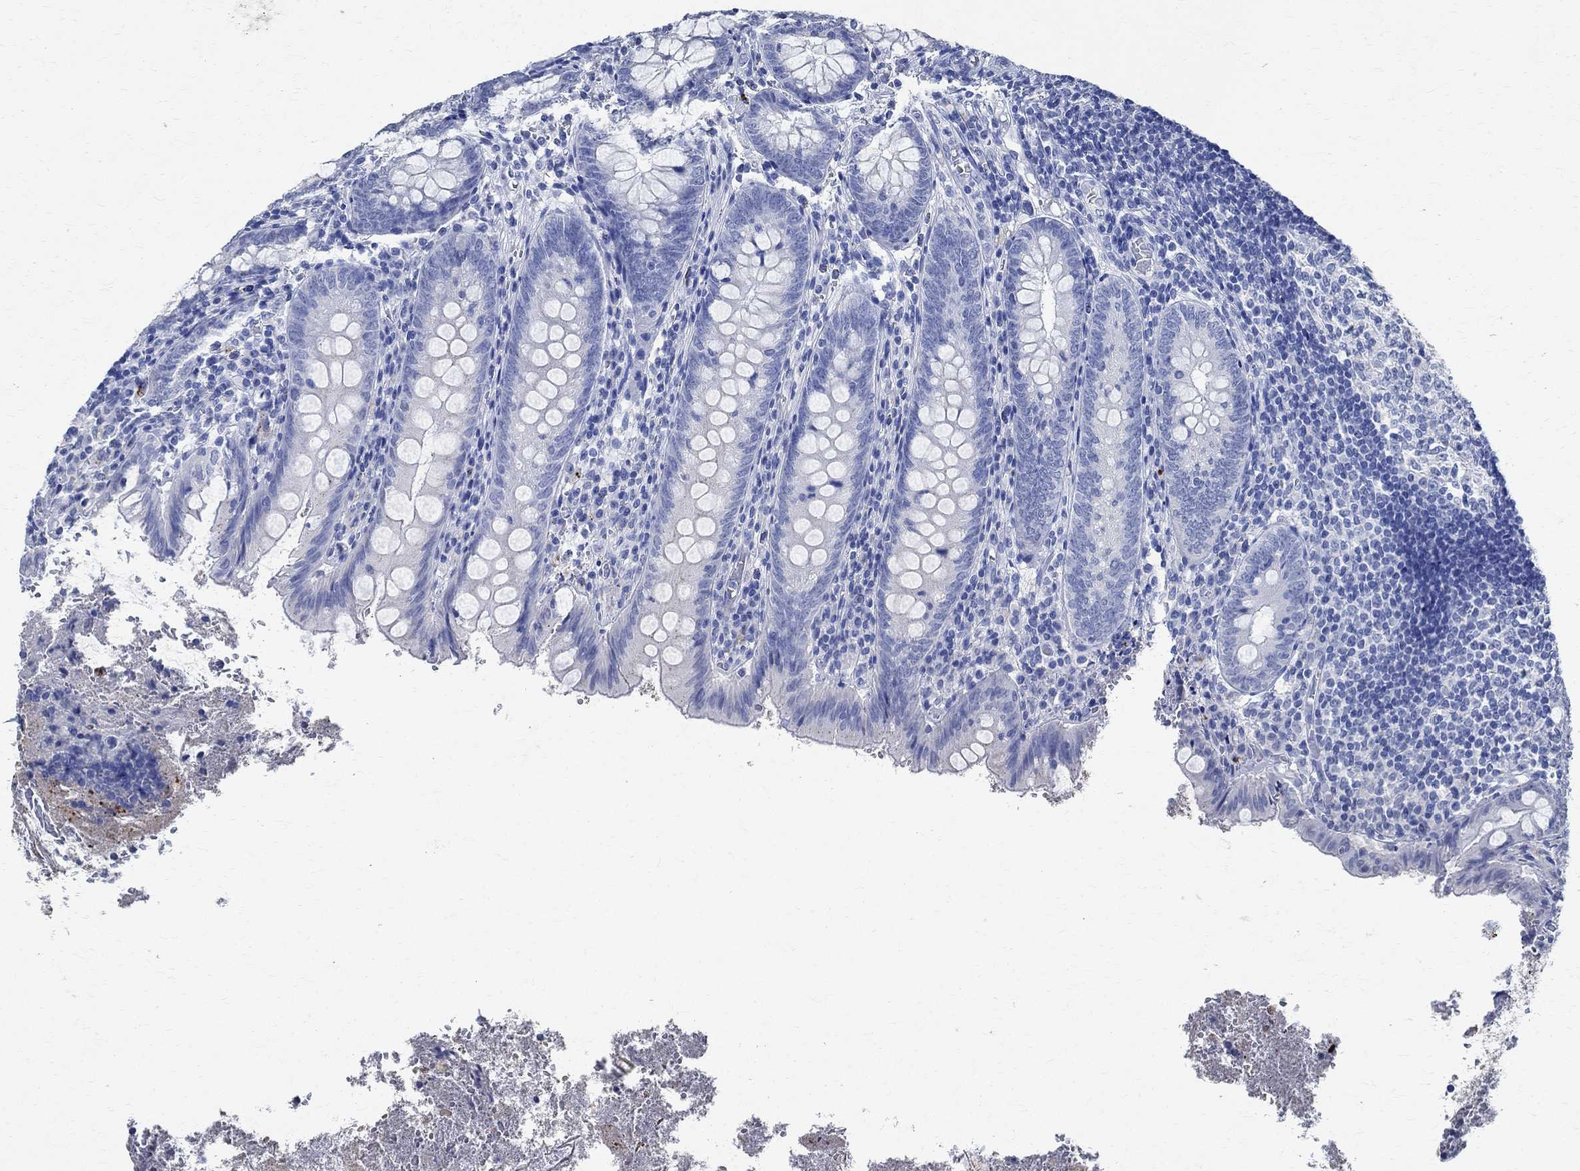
{"staining": {"intensity": "negative", "quantity": "none", "location": "none"}, "tissue": "appendix", "cell_type": "Glandular cells", "image_type": "normal", "snomed": [{"axis": "morphology", "description": "Normal tissue, NOS"}, {"axis": "topography", "description": "Appendix"}], "caption": "The photomicrograph demonstrates no staining of glandular cells in normal appendix.", "gene": "TMEM221", "patient": {"sex": "female", "age": 23}}